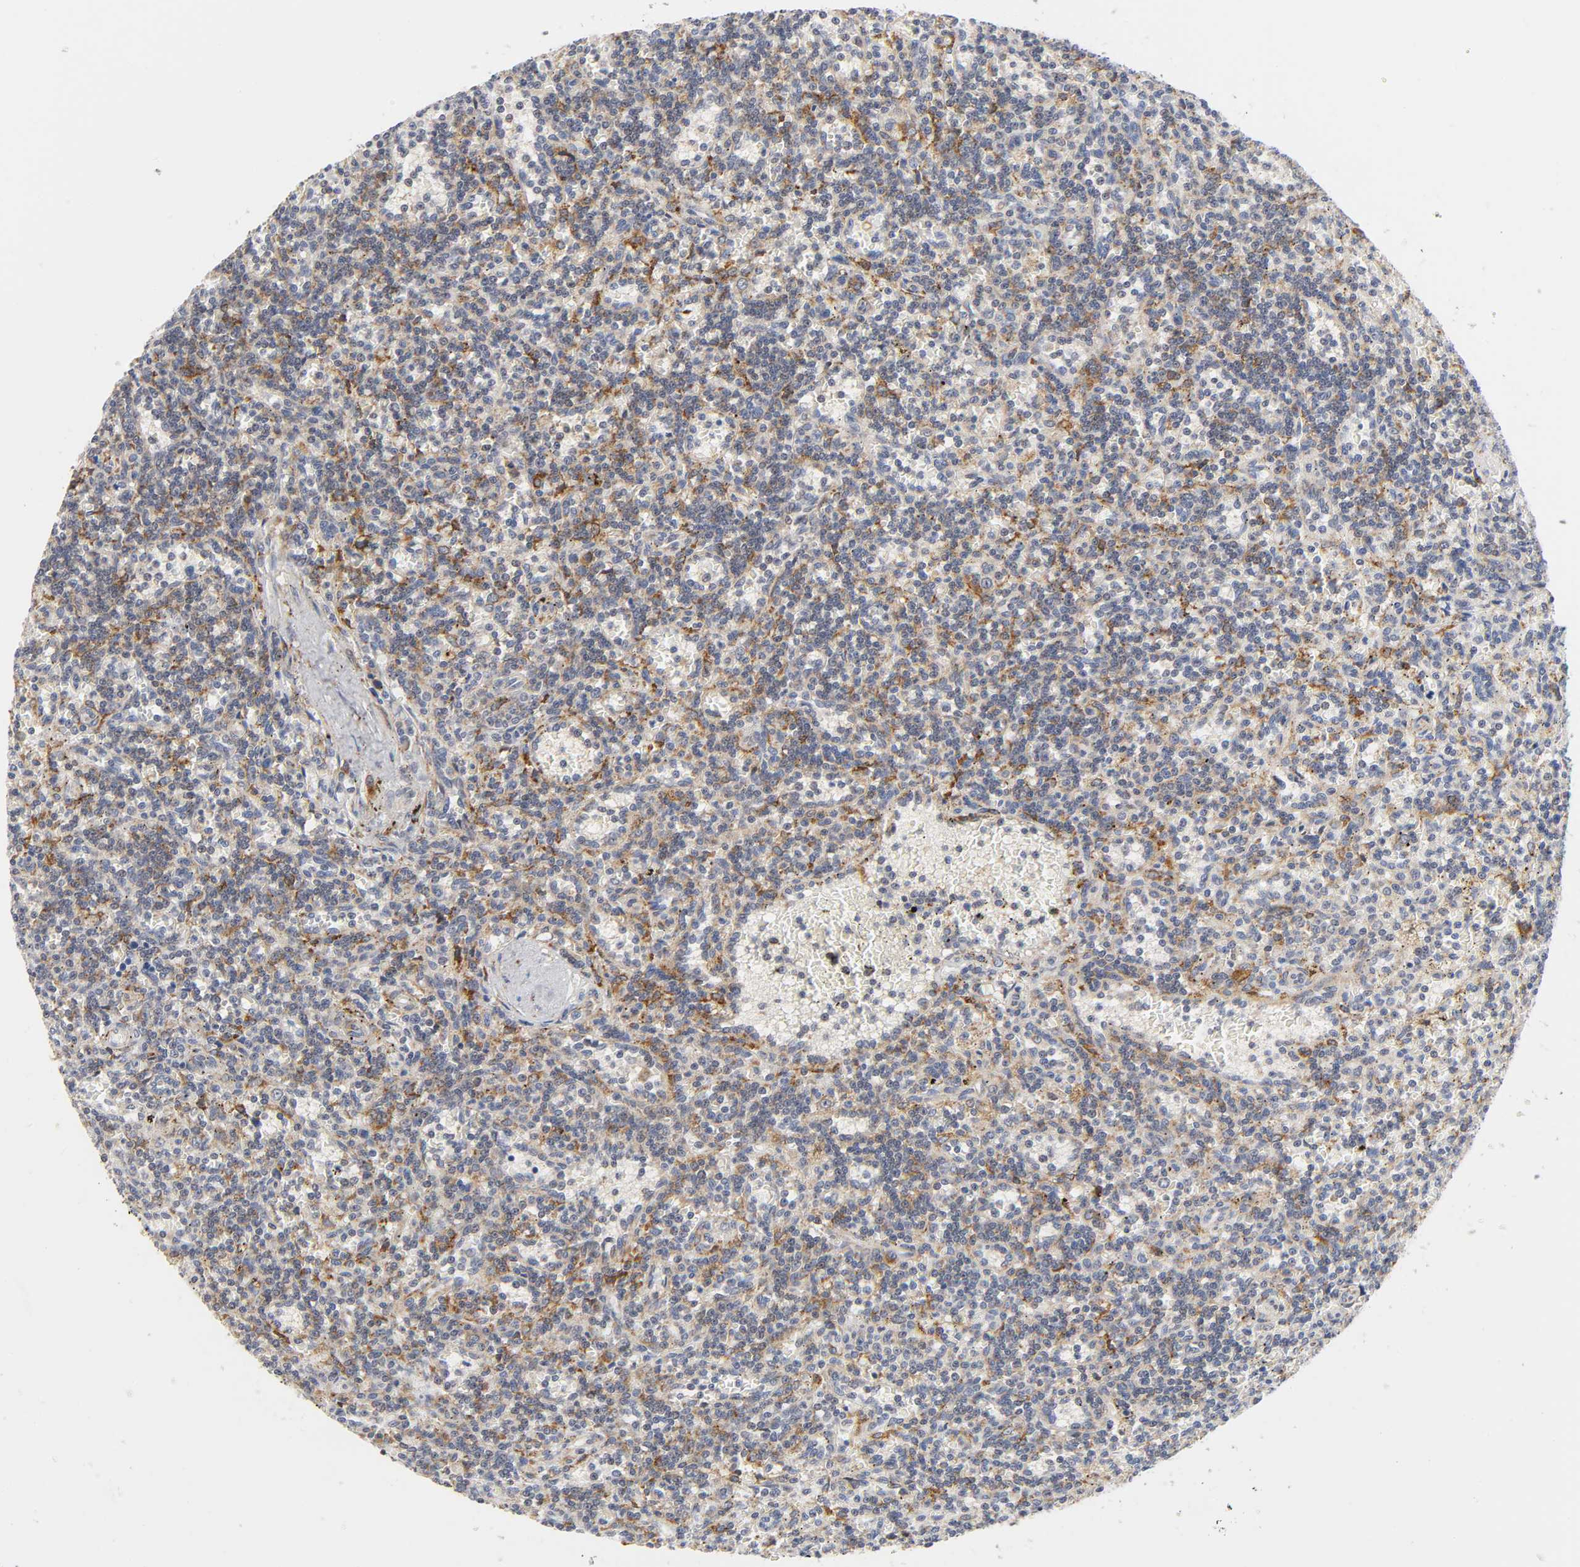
{"staining": {"intensity": "weak", "quantity": "25%-75%", "location": "cytoplasmic/membranous"}, "tissue": "lymphoma", "cell_type": "Tumor cells", "image_type": "cancer", "snomed": [{"axis": "morphology", "description": "Malignant lymphoma, non-Hodgkin's type, Low grade"}, {"axis": "topography", "description": "Spleen"}], "caption": "Approximately 25%-75% of tumor cells in low-grade malignant lymphoma, non-Hodgkin's type display weak cytoplasmic/membranous protein staining as visualized by brown immunohistochemical staining.", "gene": "BAX", "patient": {"sex": "male", "age": 73}}